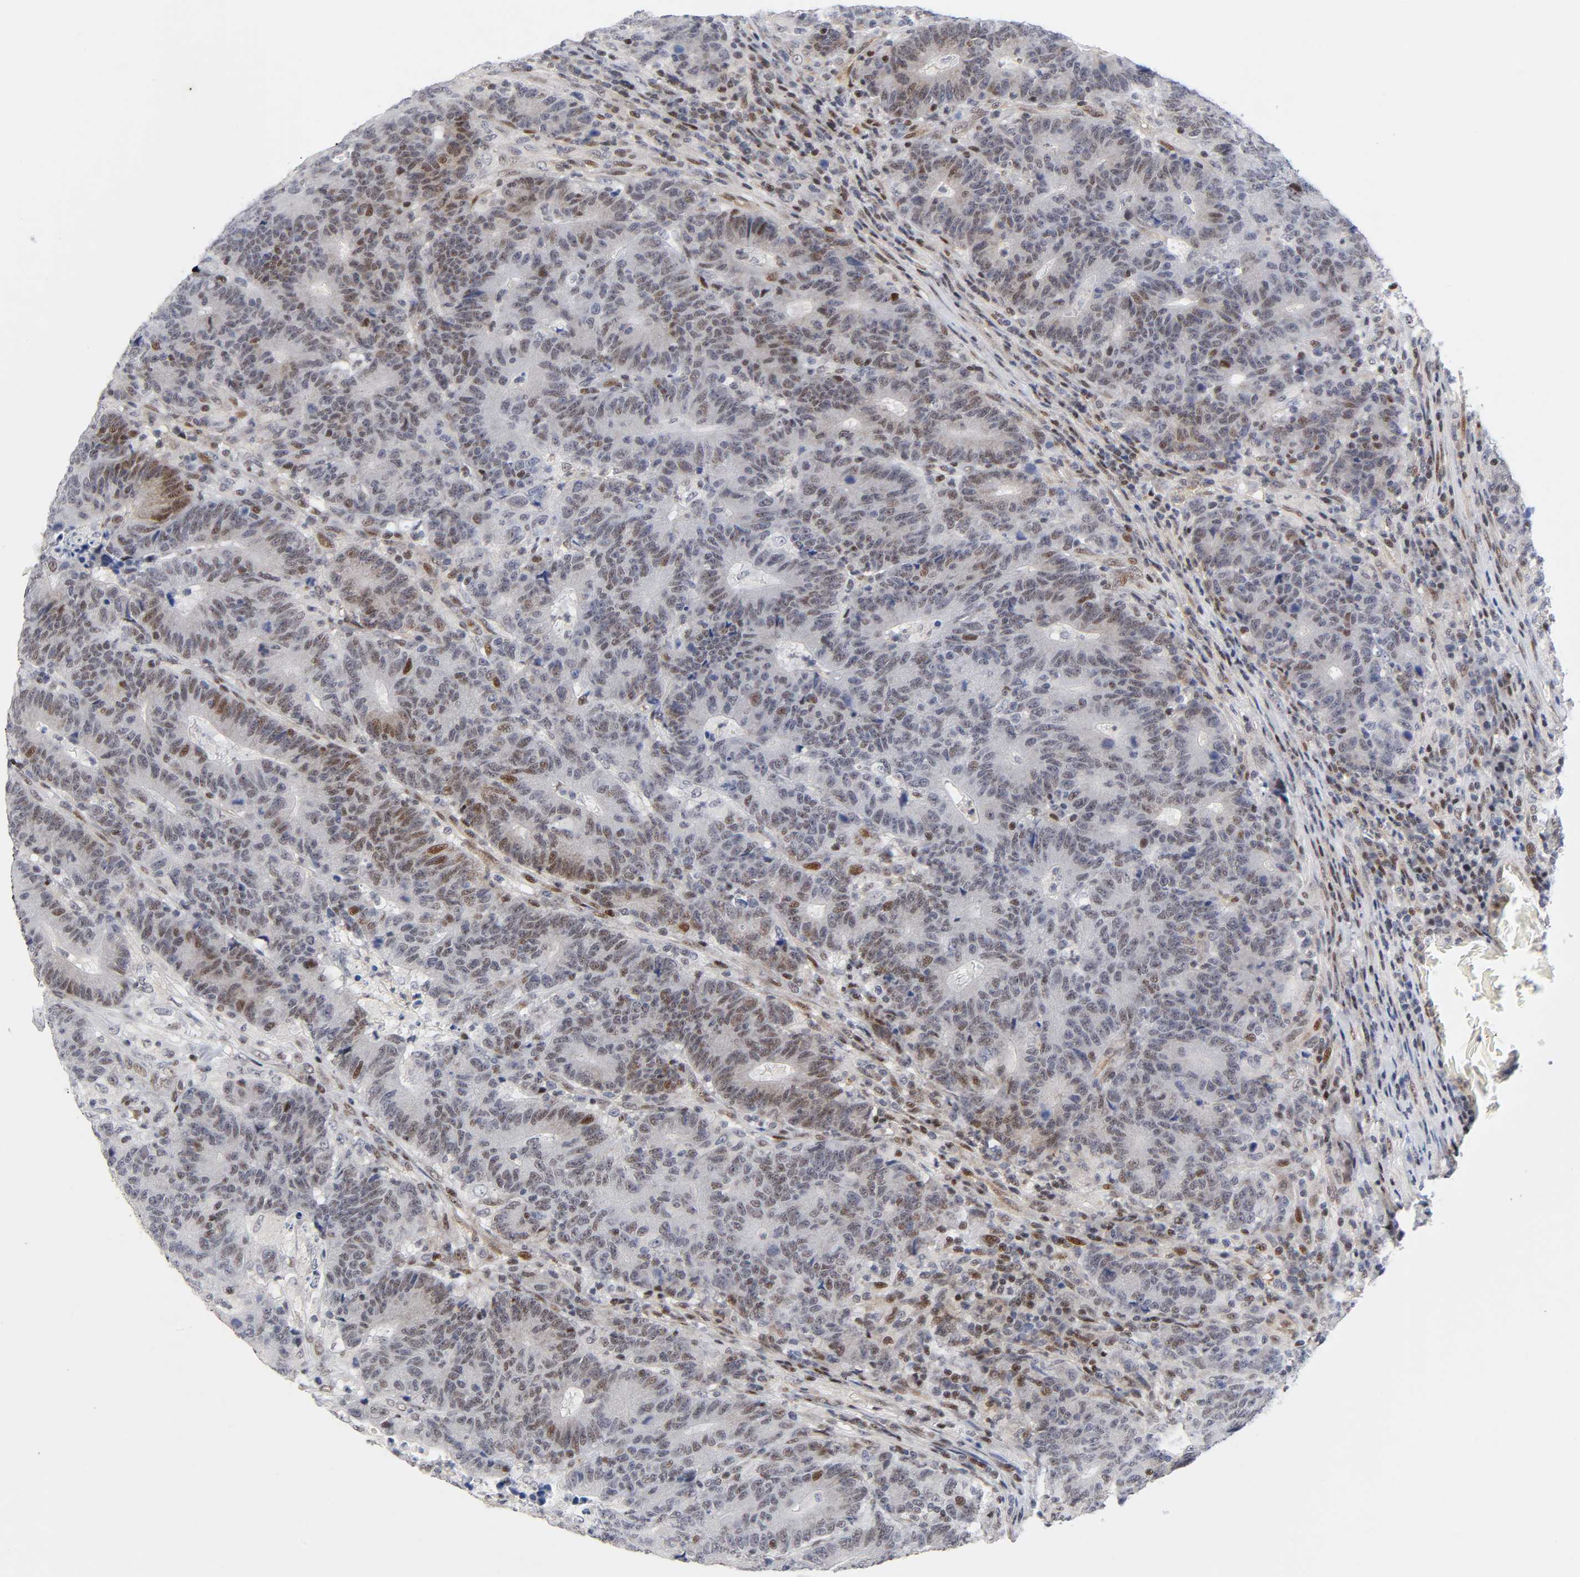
{"staining": {"intensity": "moderate", "quantity": "25%-75%", "location": "nuclear"}, "tissue": "colorectal cancer", "cell_type": "Tumor cells", "image_type": "cancer", "snomed": [{"axis": "morphology", "description": "Normal tissue, NOS"}, {"axis": "morphology", "description": "Adenocarcinoma, NOS"}, {"axis": "topography", "description": "Colon"}], "caption": "Moderate nuclear protein positivity is seen in approximately 25%-75% of tumor cells in adenocarcinoma (colorectal).", "gene": "STK38", "patient": {"sex": "female", "age": 75}}